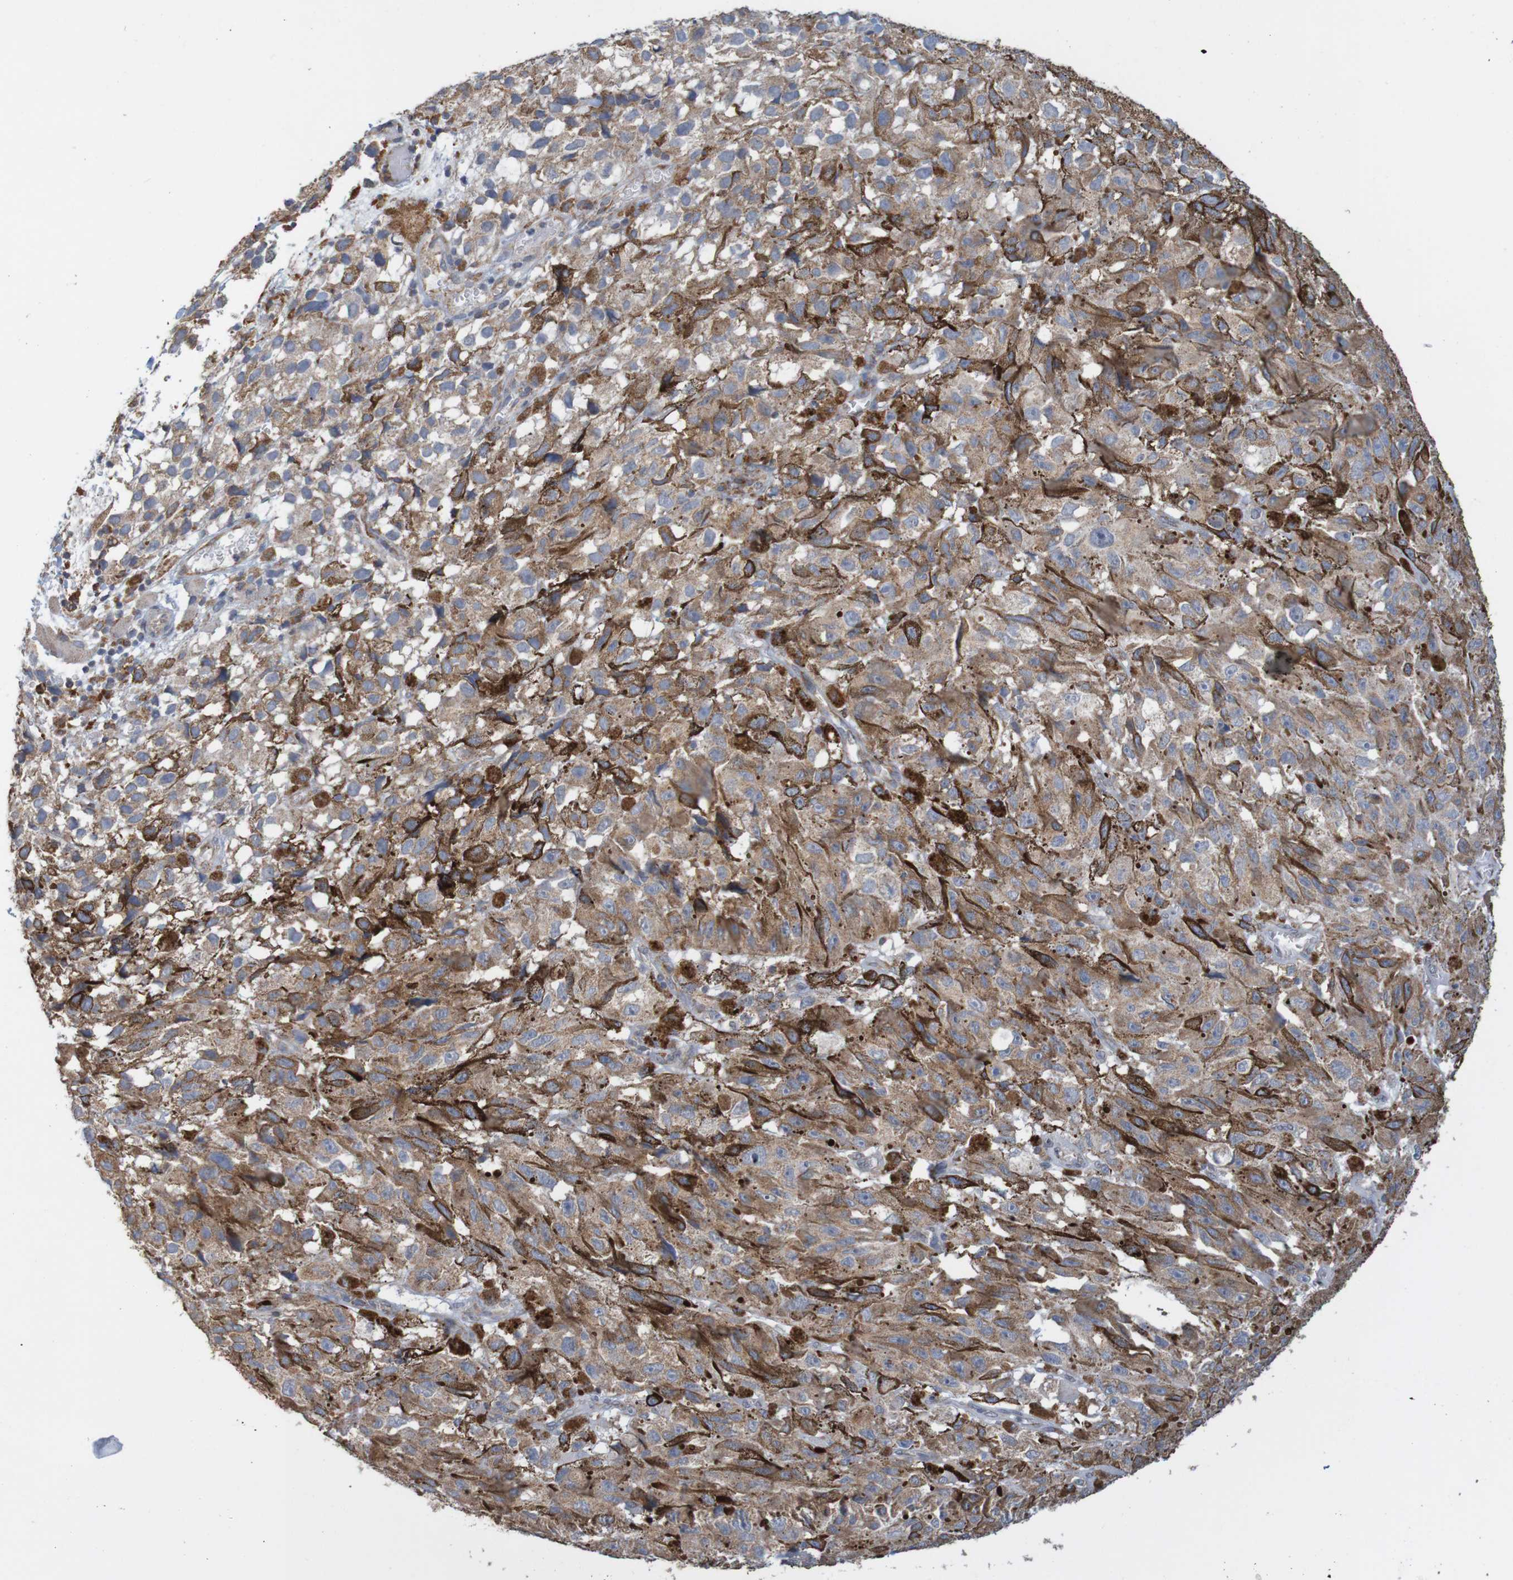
{"staining": {"intensity": "strong", "quantity": "<25%", "location": "cytoplasmic/membranous"}, "tissue": "melanoma", "cell_type": "Tumor cells", "image_type": "cancer", "snomed": [{"axis": "morphology", "description": "Malignant melanoma, NOS"}, {"axis": "topography", "description": "Skin"}], "caption": "Brown immunohistochemical staining in human malignant melanoma displays strong cytoplasmic/membranous staining in about <25% of tumor cells. (DAB (3,3'-diaminobenzidine) IHC, brown staining for protein, blue staining for nuclei).", "gene": "PDIA3", "patient": {"sex": "female", "age": 104}}